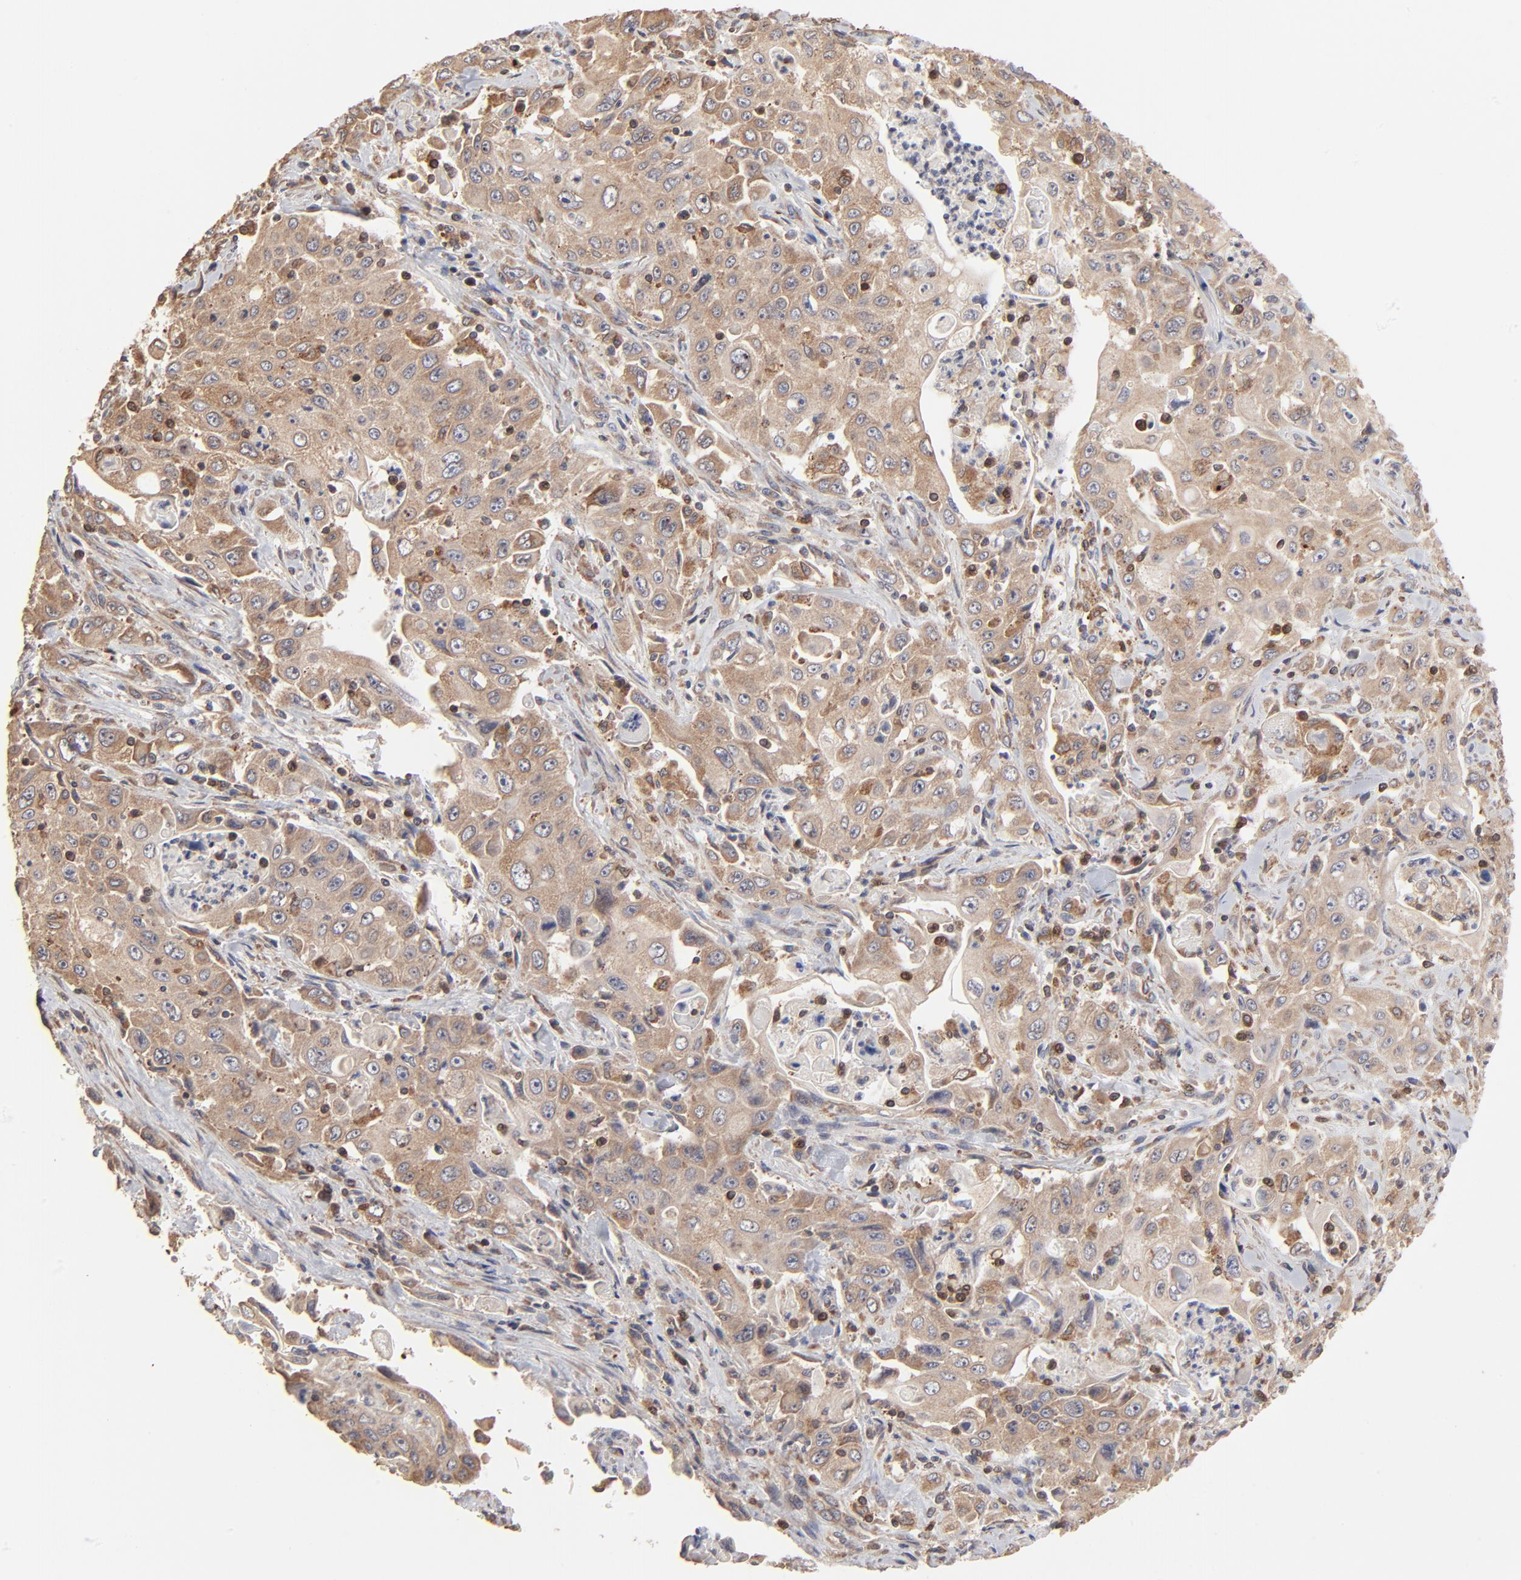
{"staining": {"intensity": "weak", "quantity": ">75%", "location": "cytoplasmic/membranous"}, "tissue": "pancreatic cancer", "cell_type": "Tumor cells", "image_type": "cancer", "snomed": [{"axis": "morphology", "description": "Adenocarcinoma, NOS"}, {"axis": "topography", "description": "Pancreas"}], "caption": "Weak cytoplasmic/membranous protein staining is present in about >75% of tumor cells in pancreatic cancer (adenocarcinoma).", "gene": "RNF213", "patient": {"sex": "male", "age": 70}}